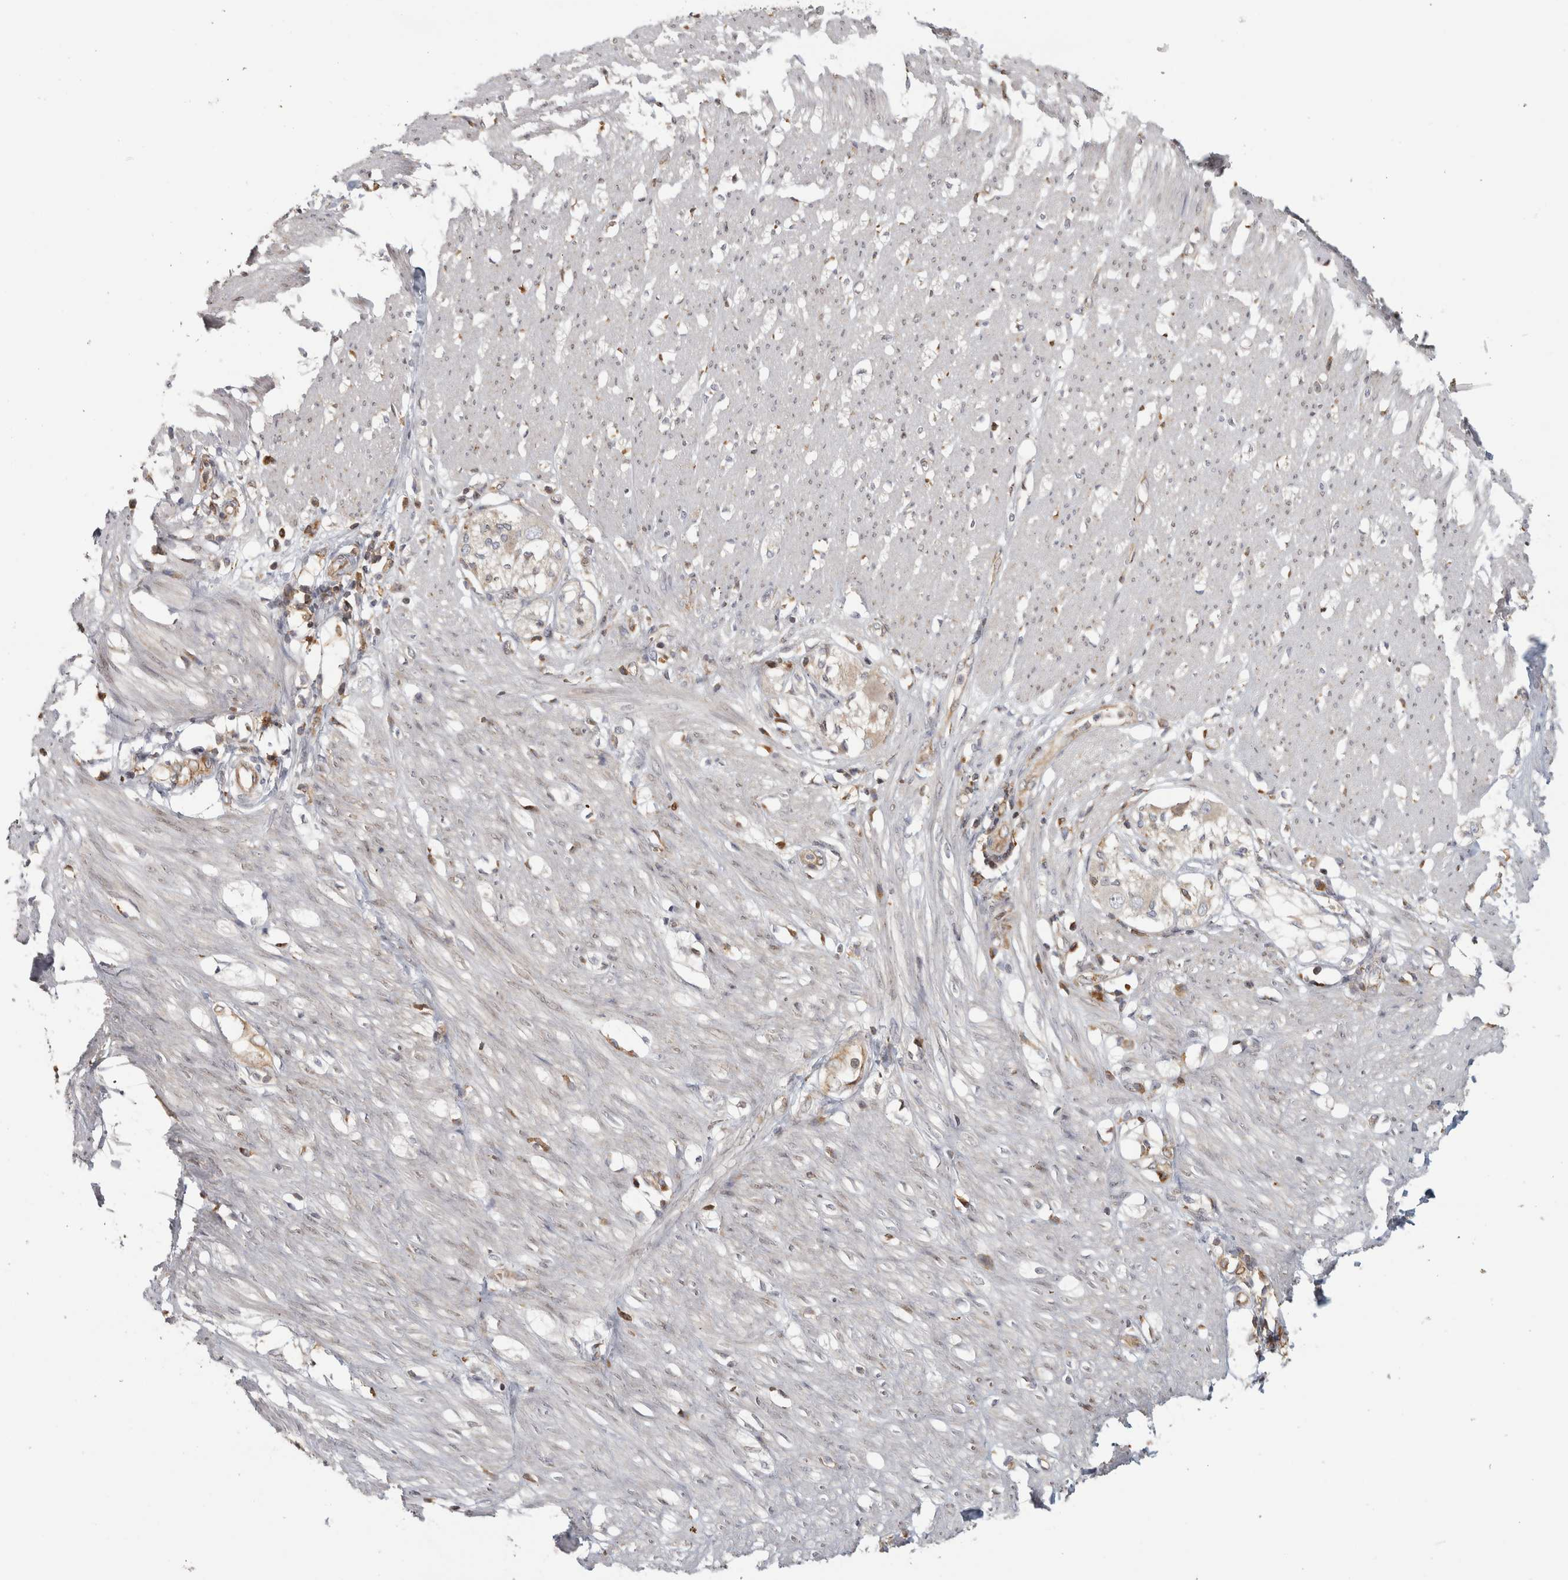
{"staining": {"intensity": "negative", "quantity": "none", "location": "none"}, "tissue": "smooth muscle", "cell_type": "Smooth muscle cells", "image_type": "normal", "snomed": [{"axis": "morphology", "description": "Normal tissue, NOS"}, {"axis": "morphology", "description": "Adenocarcinoma, NOS"}, {"axis": "topography", "description": "Colon"}, {"axis": "topography", "description": "Peripheral nerve tissue"}], "caption": "Immunohistochemistry (IHC) photomicrograph of unremarkable human smooth muscle stained for a protein (brown), which exhibits no staining in smooth muscle cells. The staining is performed using DAB (3,3'-diaminobenzidine) brown chromogen with nuclei counter-stained in using hematoxylin.", "gene": "HLA", "patient": {"sex": "male", "age": 14}}